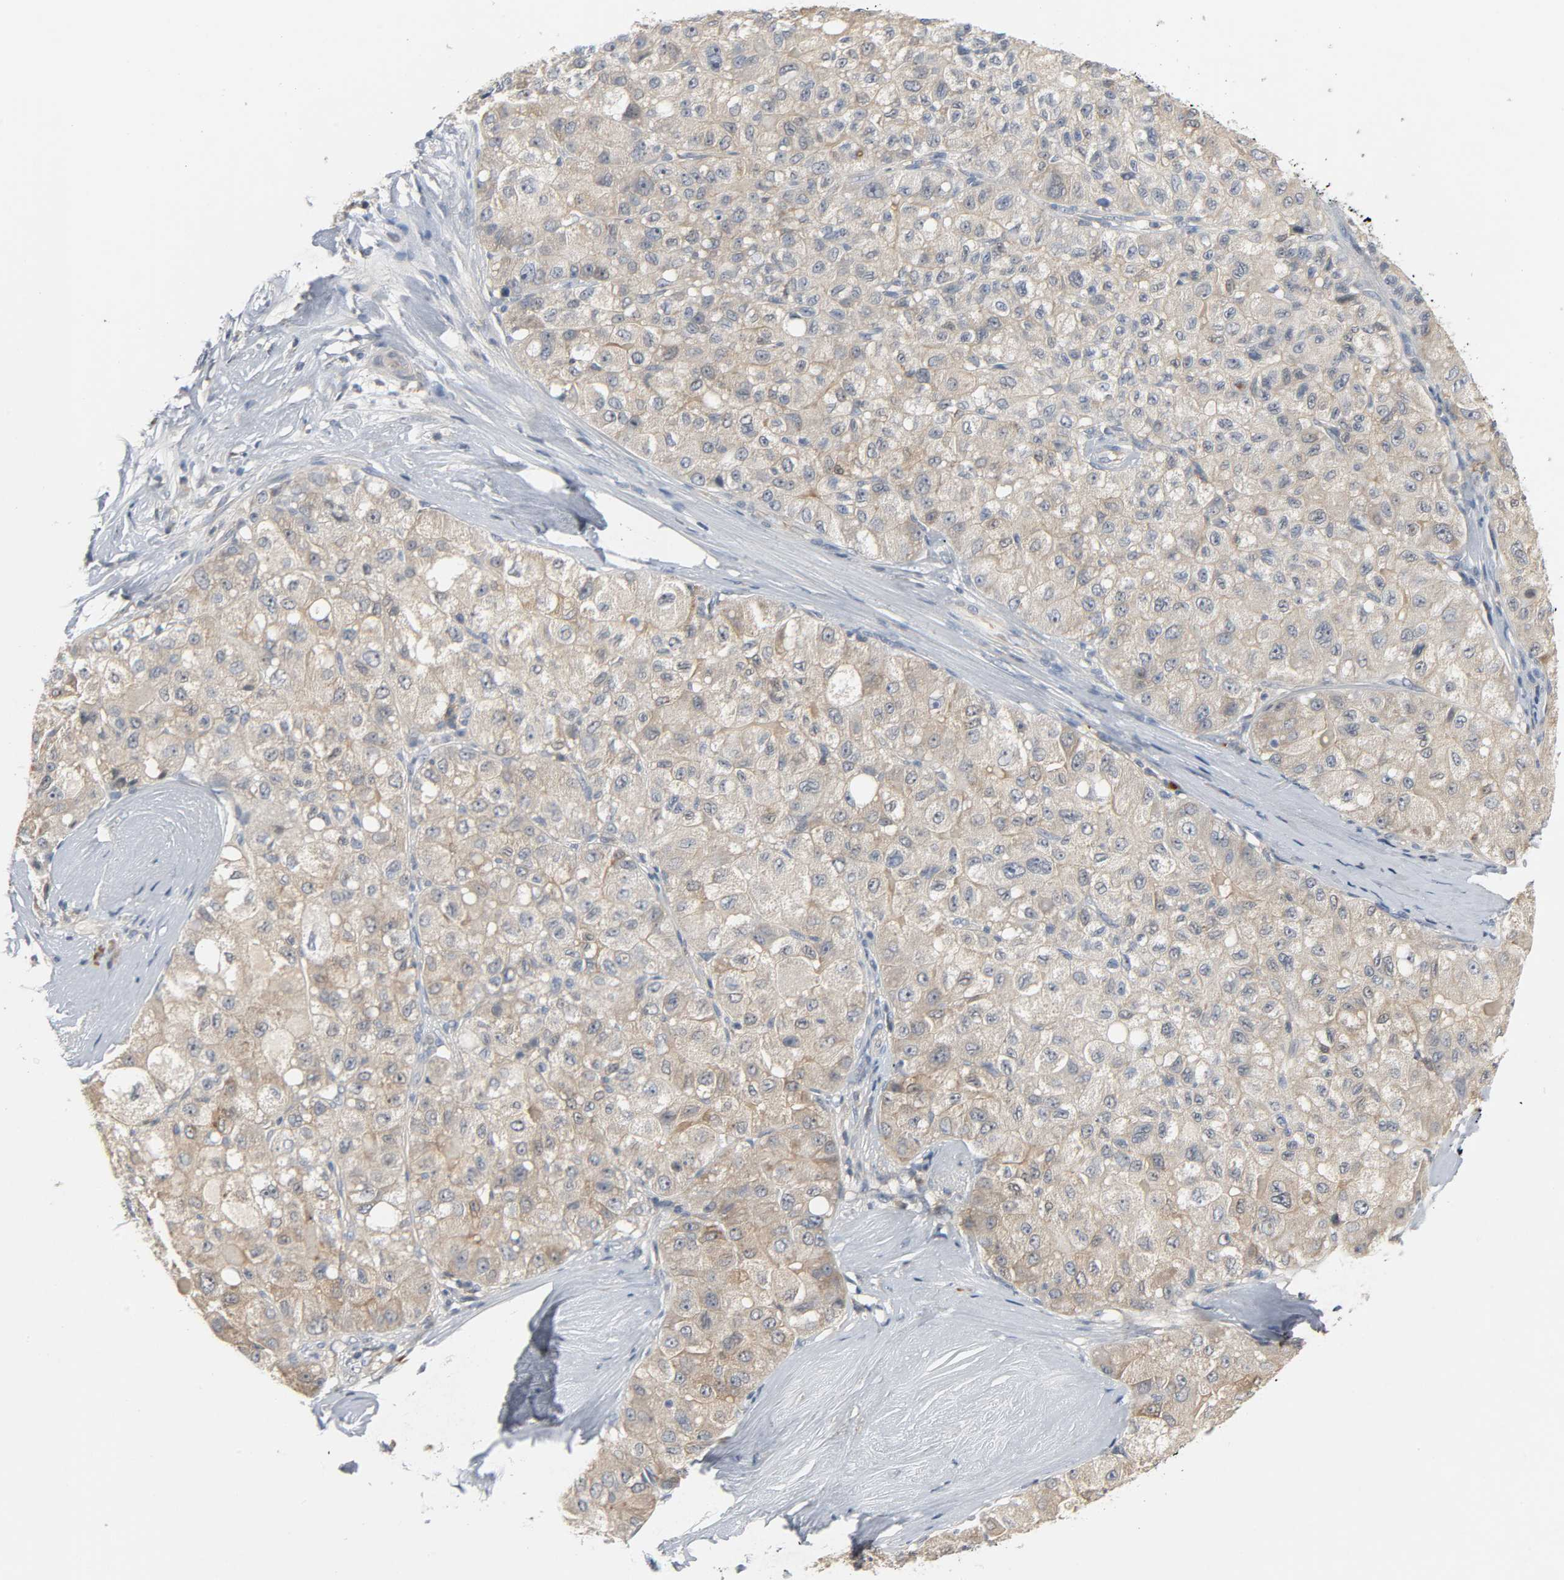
{"staining": {"intensity": "weak", "quantity": ">75%", "location": "cytoplasmic/membranous"}, "tissue": "liver cancer", "cell_type": "Tumor cells", "image_type": "cancer", "snomed": [{"axis": "morphology", "description": "Carcinoma, Hepatocellular, NOS"}, {"axis": "topography", "description": "Liver"}], "caption": "This histopathology image displays liver cancer stained with immunohistochemistry to label a protein in brown. The cytoplasmic/membranous of tumor cells show weak positivity for the protein. Nuclei are counter-stained blue.", "gene": "CD4", "patient": {"sex": "male", "age": 80}}